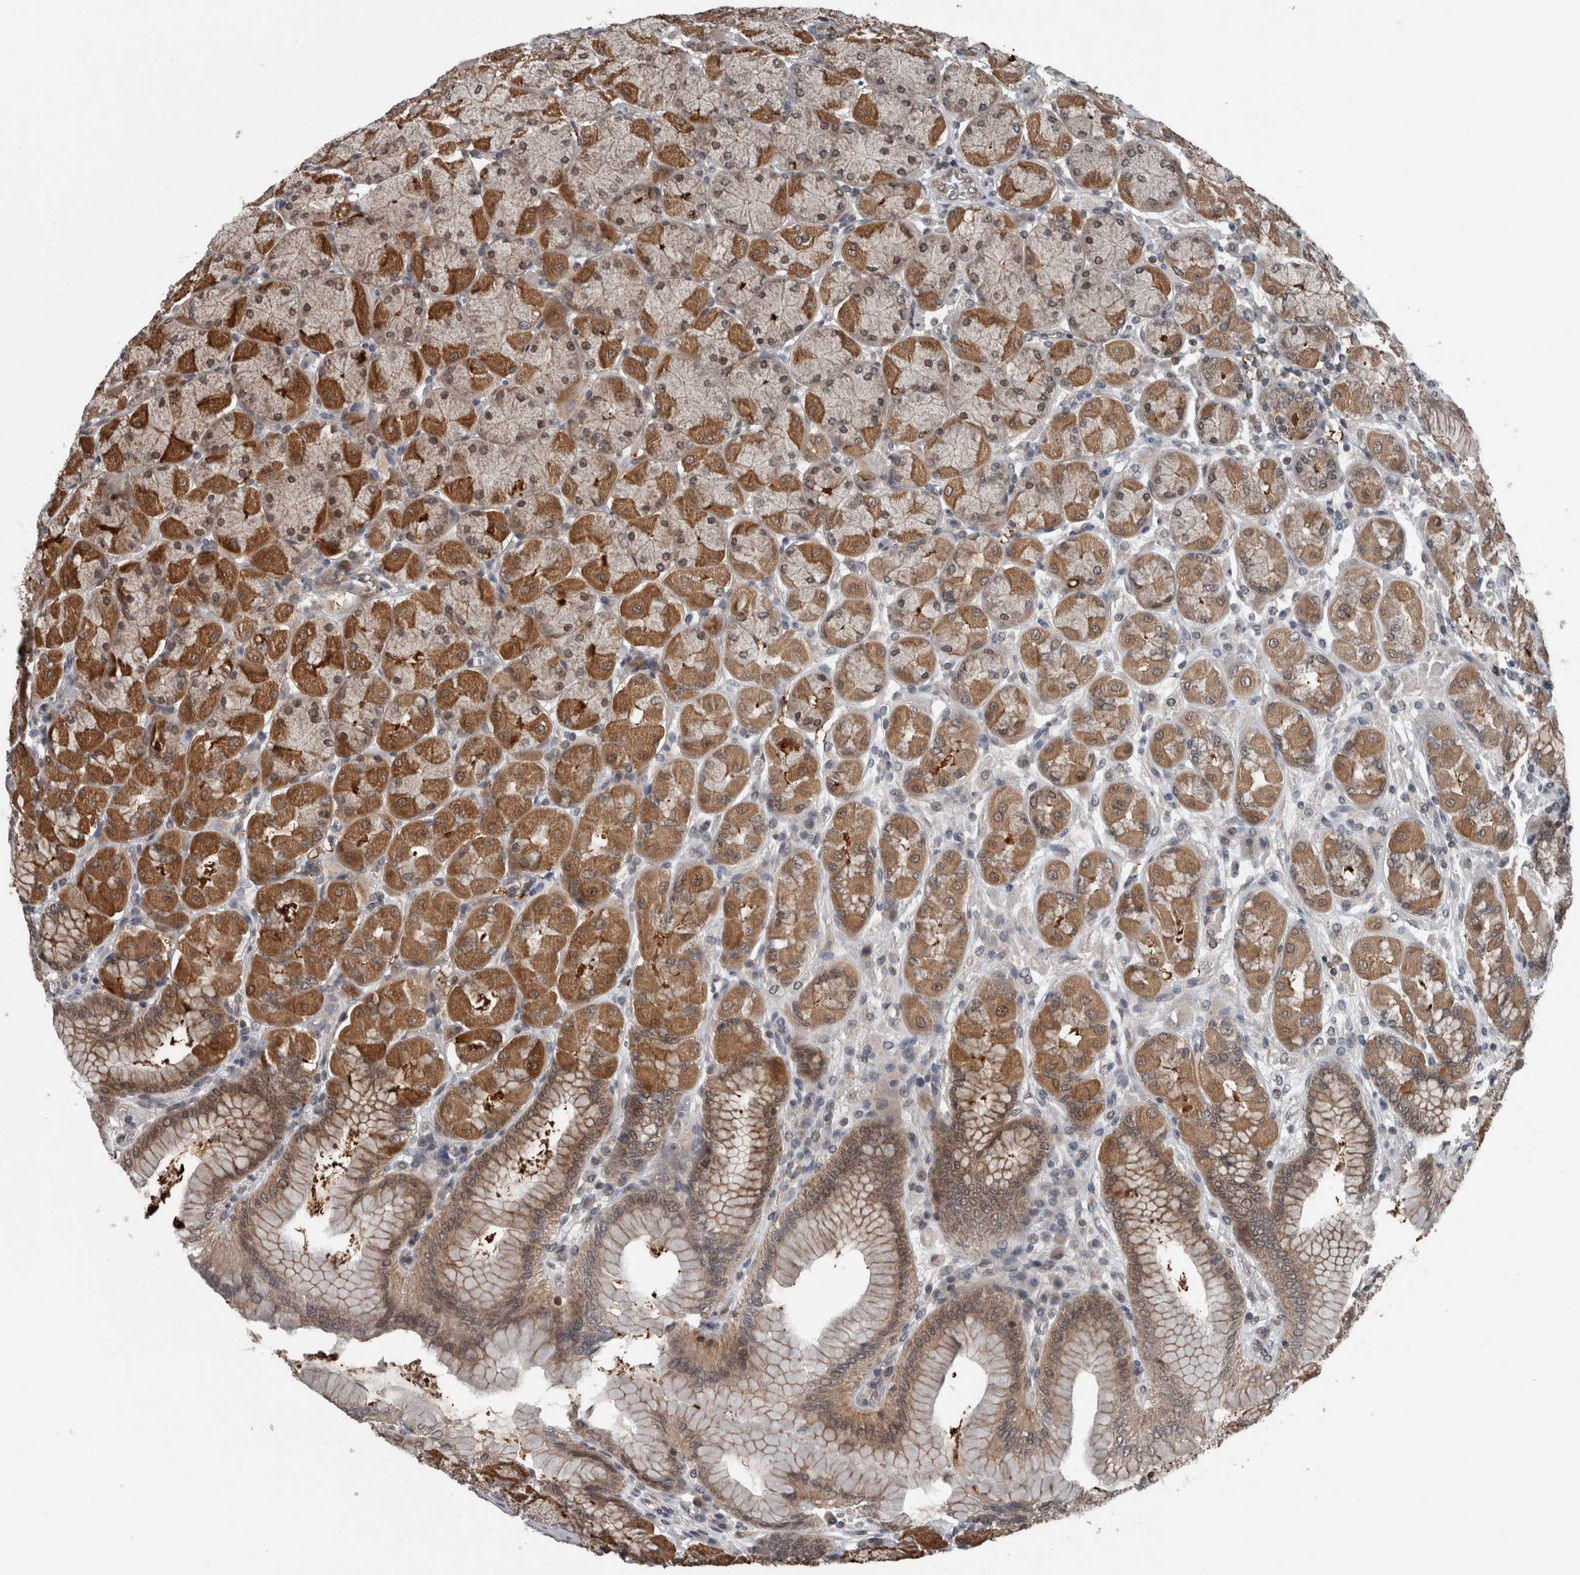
{"staining": {"intensity": "moderate", "quantity": "25%-75%", "location": "cytoplasmic/membranous,nuclear"}, "tissue": "stomach", "cell_type": "Glandular cells", "image_type": "normal", "snomed": [{"axis": "morphology", "description": "Normal tissue, NOS"}, {"axis": "topography", "description": "Stomach, upper"}], "caption": "Immunohistochemical staining of unremarkable stomach demonstrates medium levels of moderate cytoplasmic/membranous,nuclear expression in about 25%-75% of glandular cells.", "gene": "ENY2", "patient": {"sex": "female", "age": 56}}